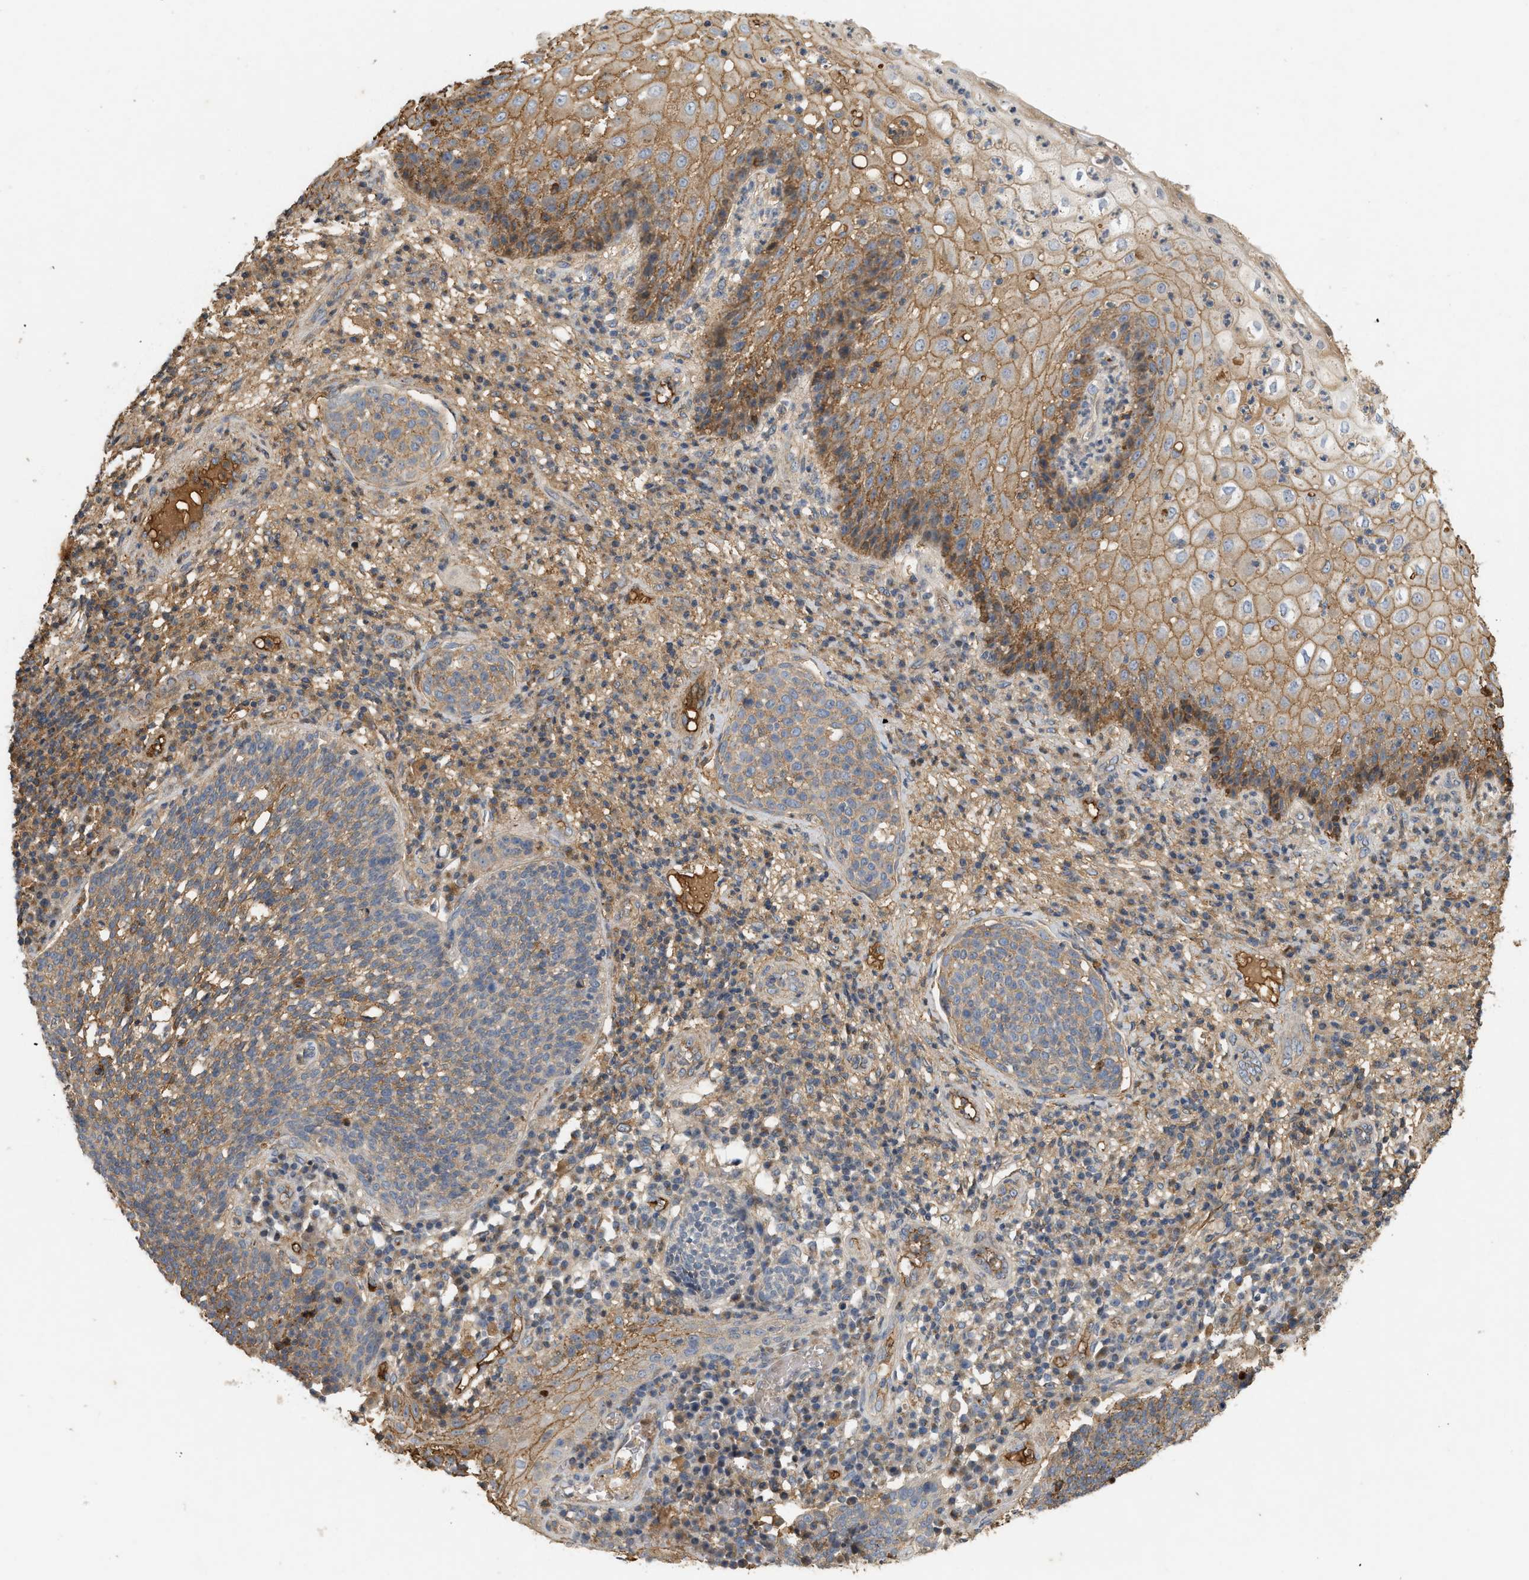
{"staining": {"intensity": "weak", "quantity": ">75%", "location": "cytoplasmic/membranous"}, "tissue": "cervical cancer", "cell_type": "Tumor cells", "image_type": "cancer", "snomed": [{"axis": "morphology", "description": "Squamous cell carcinoma, NOS"}, {"axis": "topography", "description": "Cervix"}], "caption": "Immunohistochemistry of human cervical cancer shows low levels of weak cytoplasmic/membranous staining in approximately >75% of tumor cells. The staining is performed using DAB brown chromogen to label protein expression. The nuclei are counter-stained blue using hematoxylin.", "gene": "F8", "patient": {"sex": "female", "age": 34}}